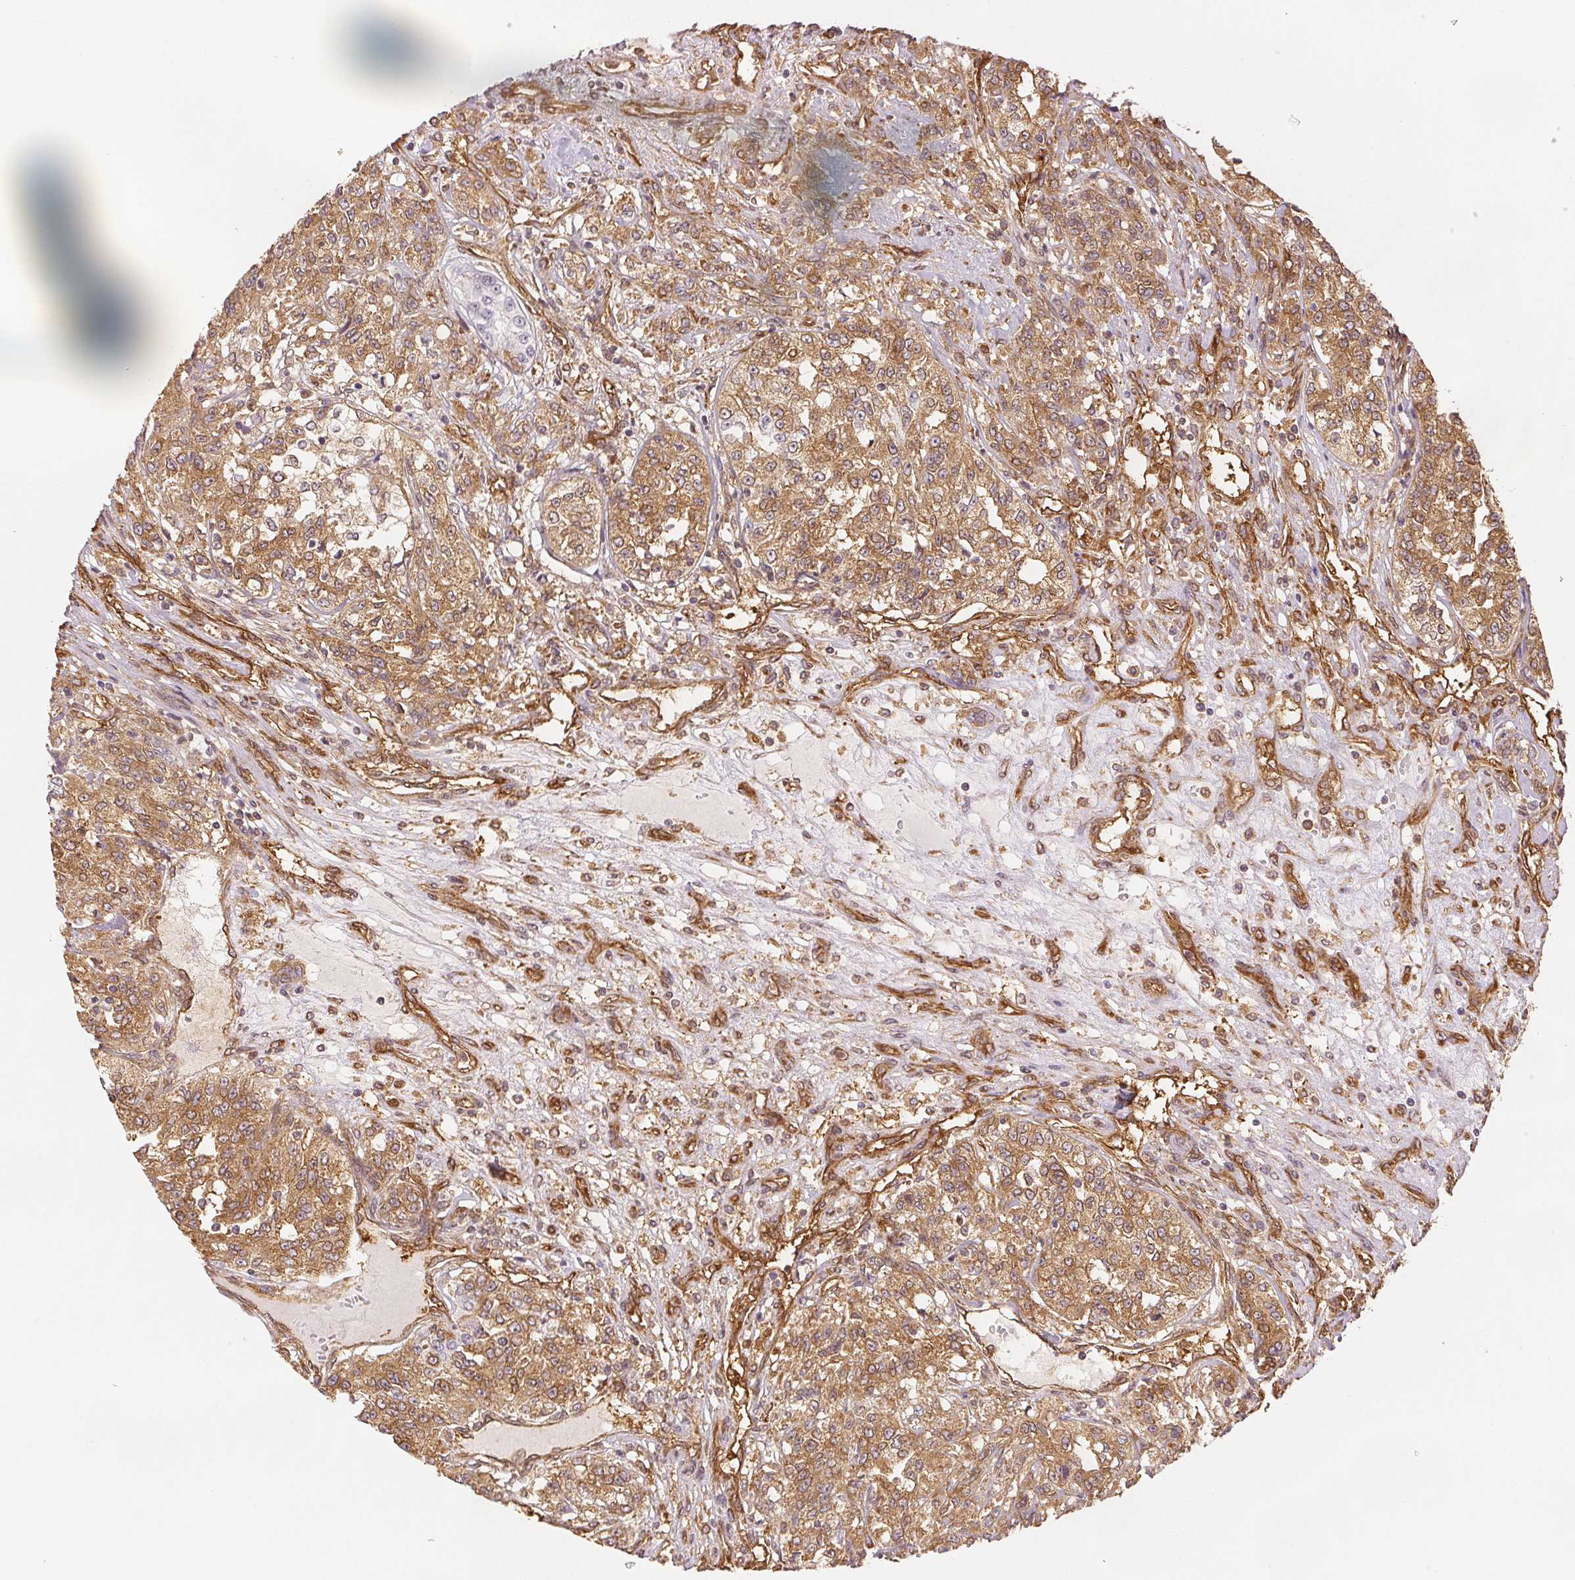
{"staining": {"intensity": "moderate", "quantity": ">75%", "location": "cytoplasmic/membranous"}, "tissue": "renal cancer", "cell_type": "Tumor cells", "image_type": "cancer", "snomed": [{"axis": "morphology", "description": "Adenocarcinoma, NOS"}, {"axis": "topography", "description": "Kidney"}], "caption": "Protein expression analysis of human adenocarcinoma (renal) reveals moderate cytoplasmic/membranous positivity in about >75% of tumor cells.", "gene": "DIAPH2", "patient": {"sex": "female", "age": 63}}